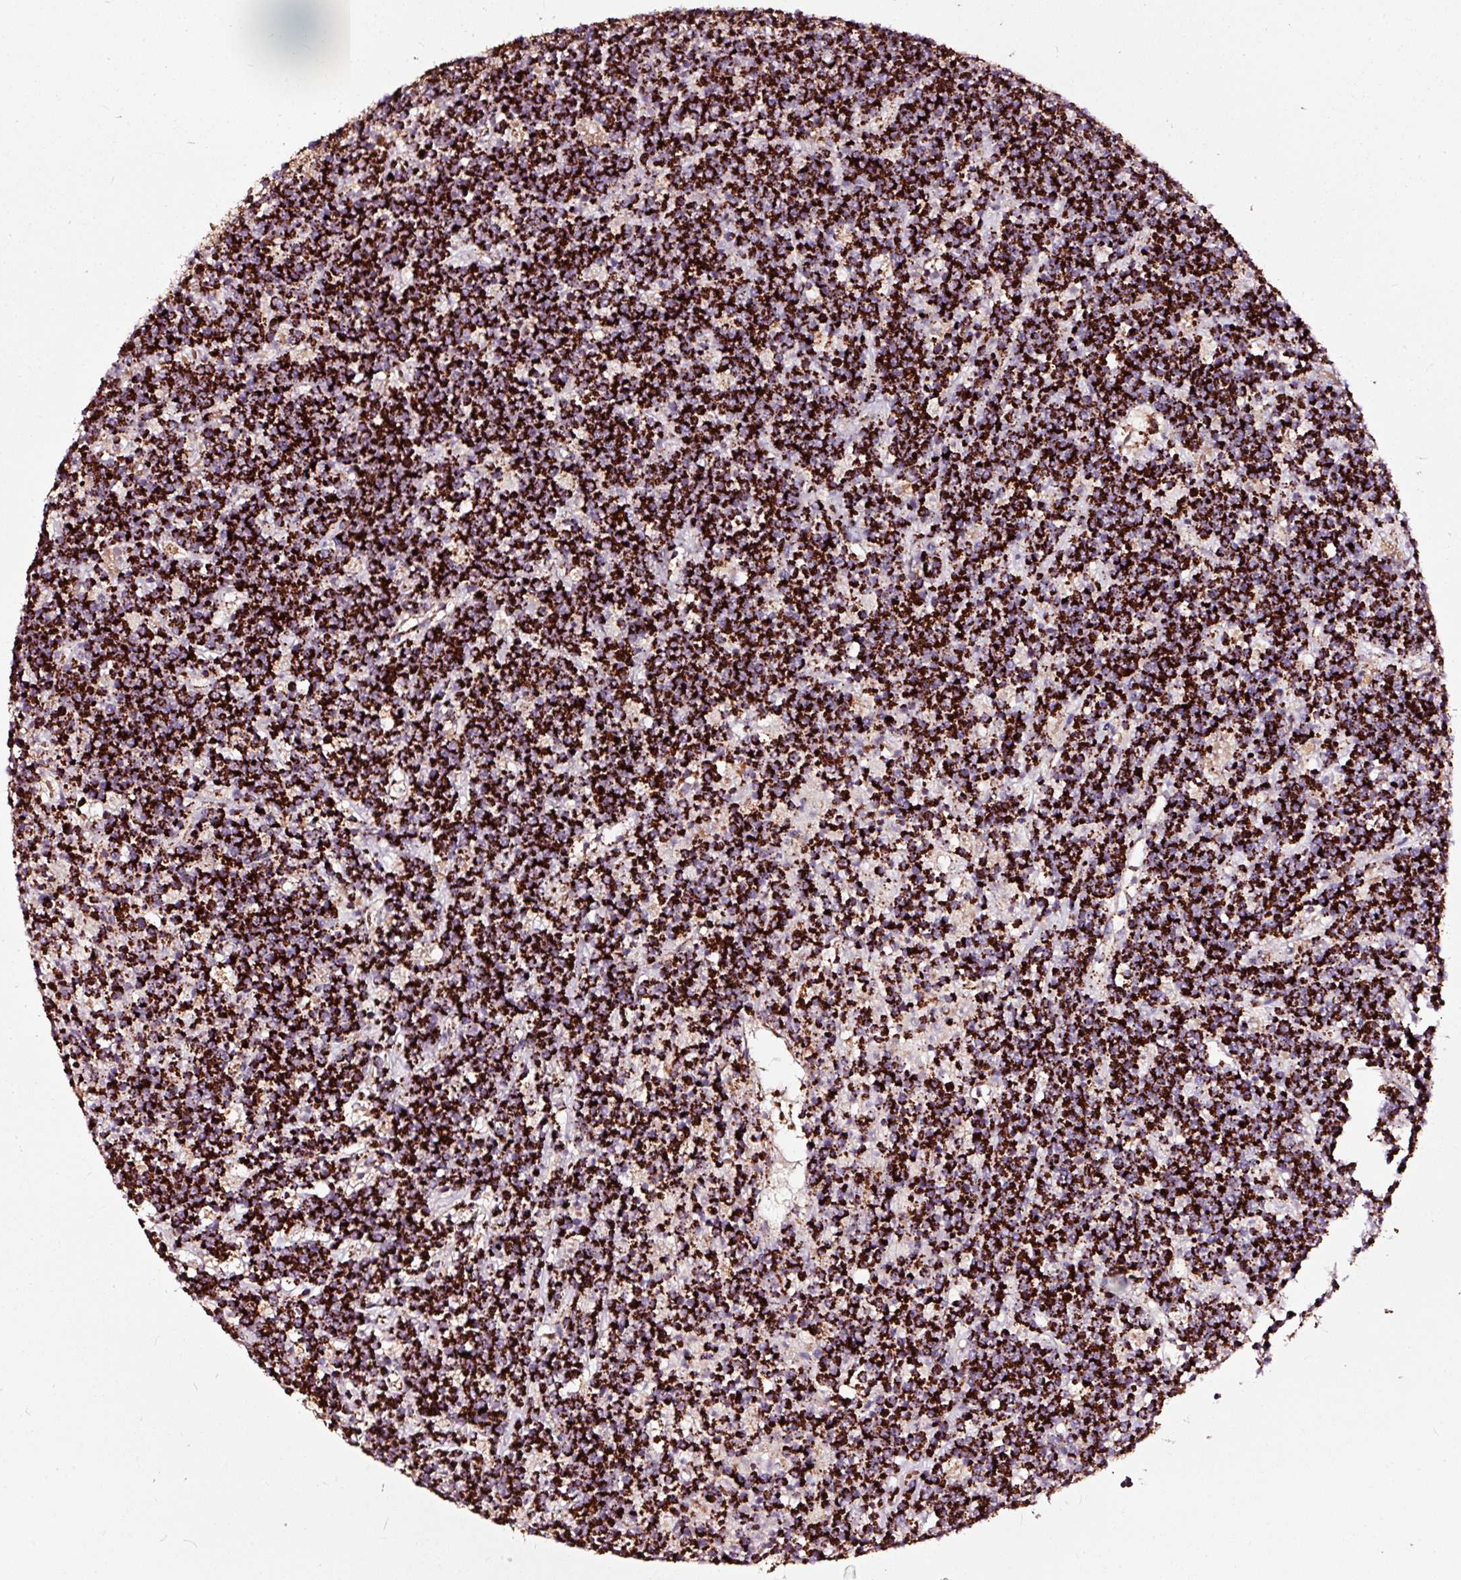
{"staining": {"intensity": "strong", "quantity": ">75%", "location": "cytoplasmic/membranous"}, "tissue": "lymphoma", "cell_type": "Tumor cells", "image_type": "cancer", "snomed": [{"axis": "morphology", "description": "Malignant lymphoma, non-Hodgkin's type, High grade"}, {"axis": "topography", "description": "Ovary"}], "caption": "Protein analysis of lymphoma tissue displays strong cytoplasmic/membranous positivity in about >75% of tumor cells.", "gene": "TPM1", "patient": {"sex": "female", "age": 56}}